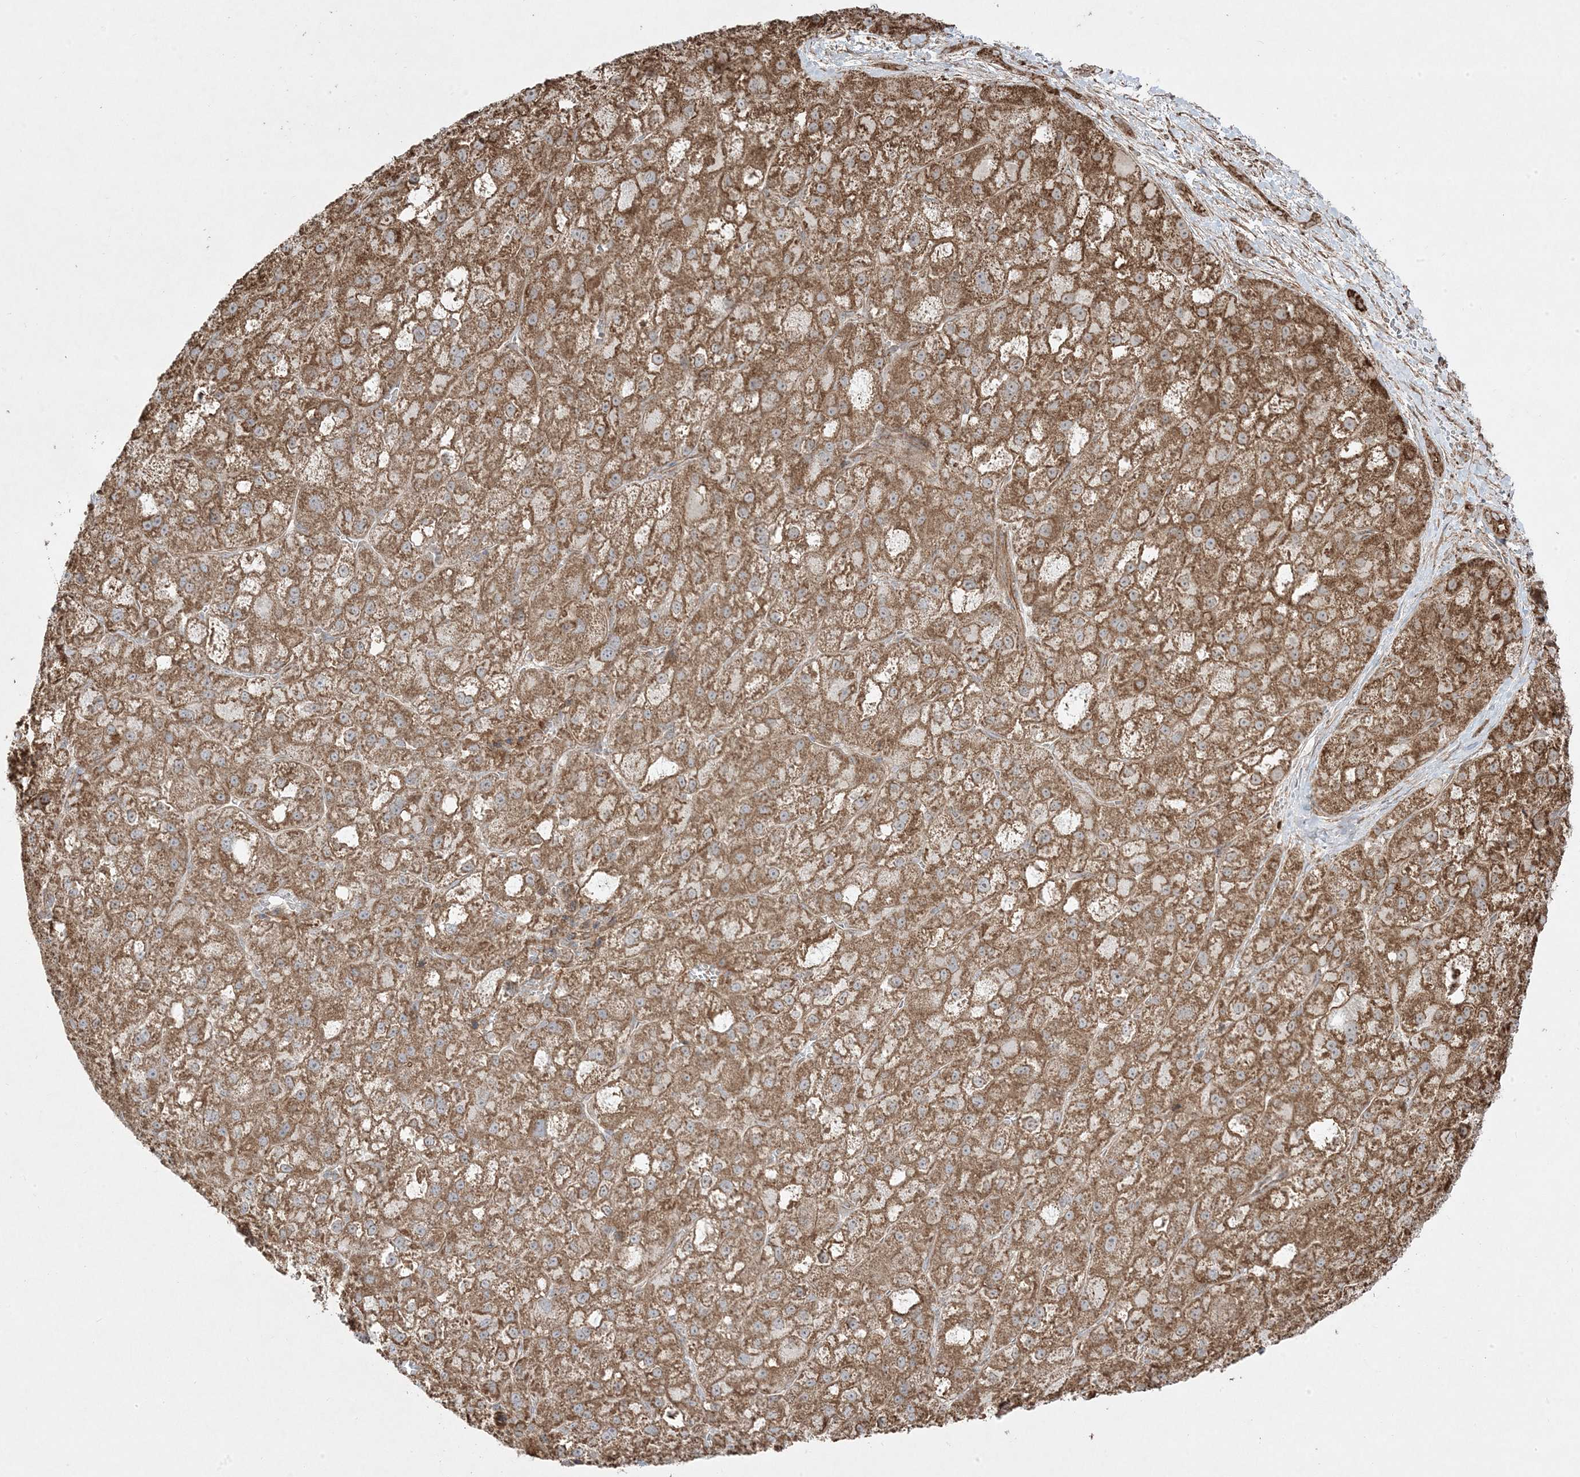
{"staining": {"intensity": "strong", "quantity": ">75%", "location": "cytoplasmic/membranous"}, "tissue": "liver cancer", "cell_type": "Tumor cells", "image_type": "cancer", "snomed": [{"axis": "morphology", "description": "Carcinoma, Hepatocellular, NOS"}, {"axis": "topography", "description": "Liver"}], "caption": "A photomicrograph of human liver cancer (hepatocellular carcinoma) stained for a protein shows strong cytoplasmic/membranous brown staining in tumor cells. Nuclei are stained in blue.", "gene": "CLUAP1", "patient": {"sex": "male", "age": 57}}